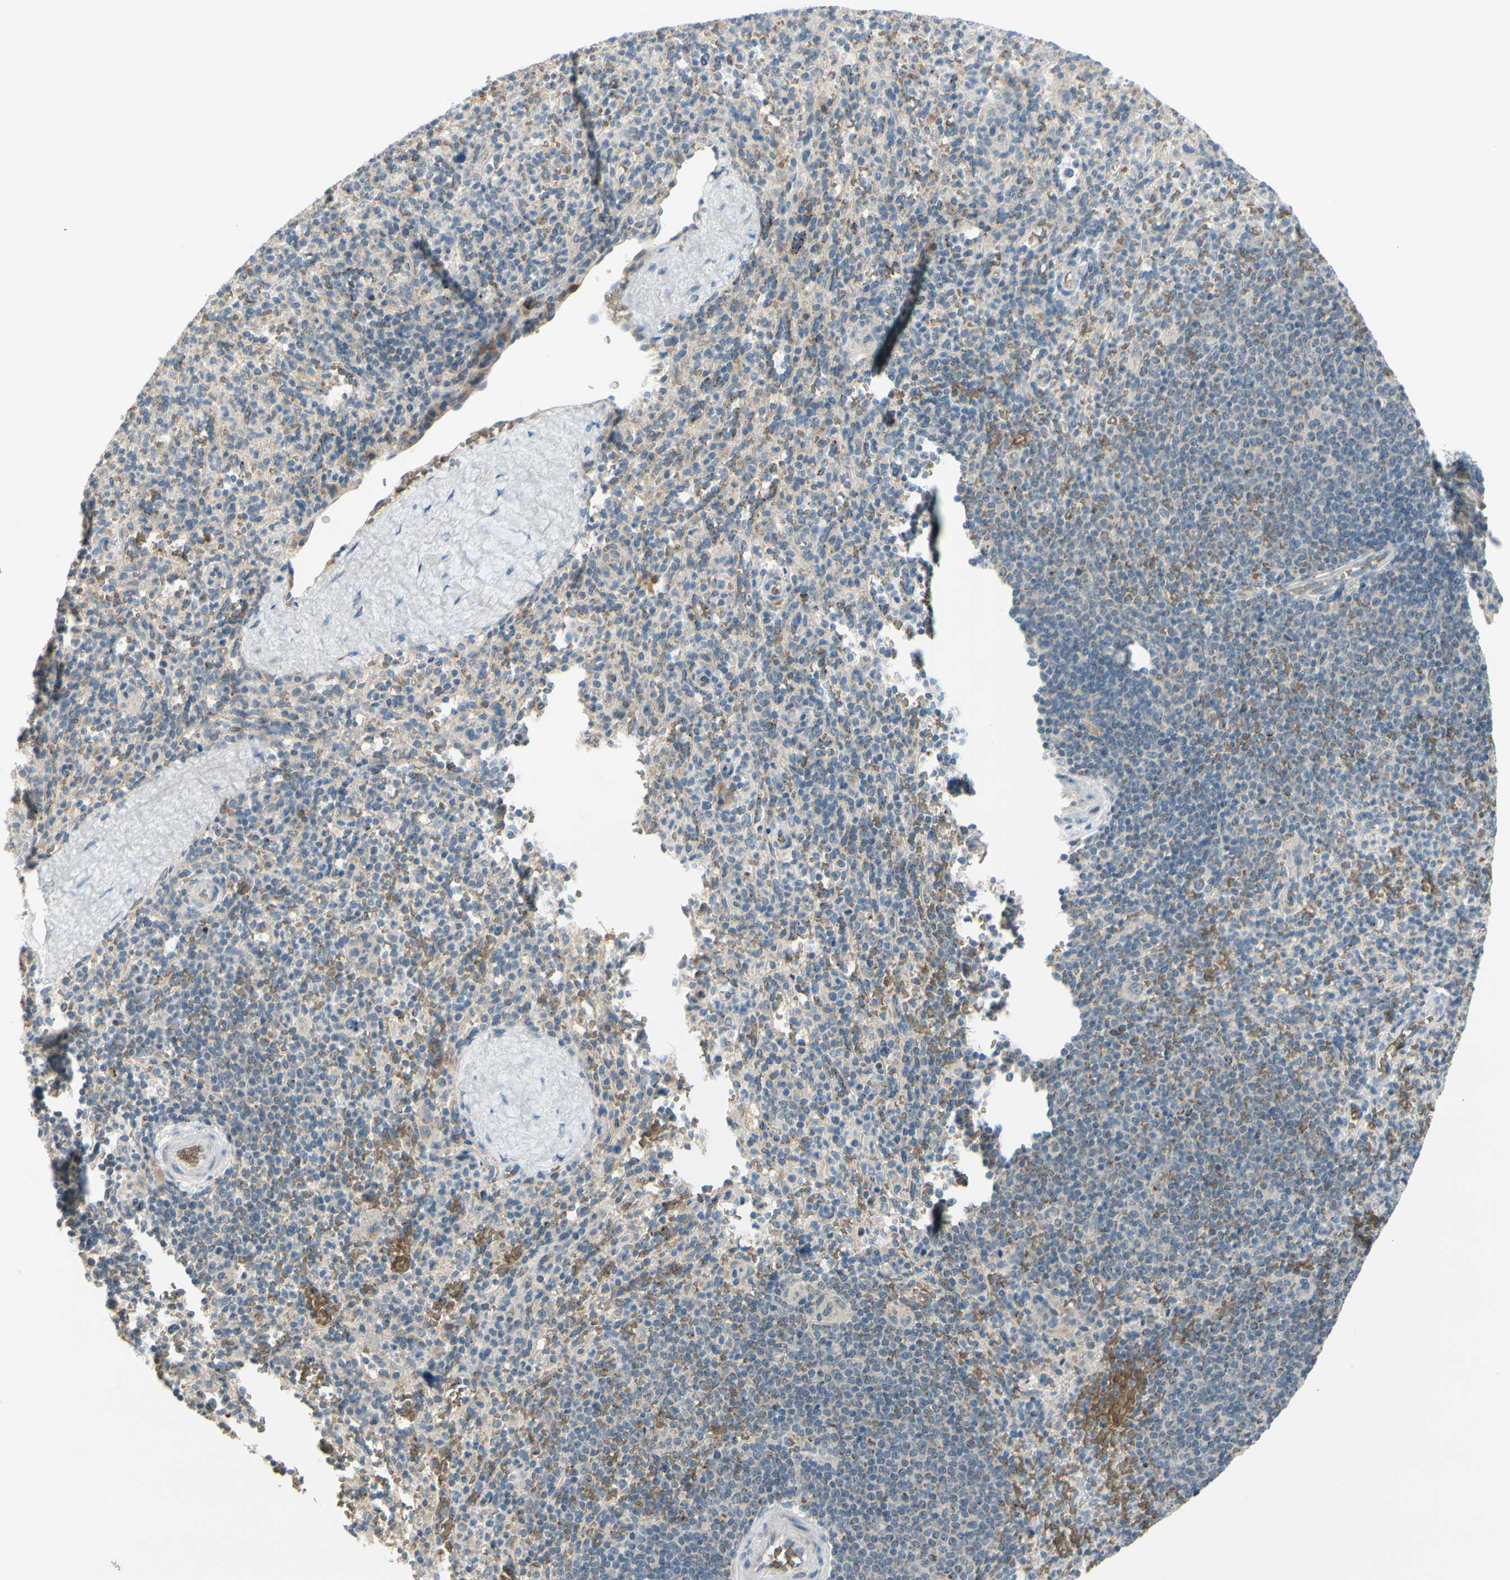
{"staining": {"intensity": "moderate", "quantity": "25%-75%", "location": "cytoplasmic/membranous"}, "tissue": "spleen", "cell_type": "Cells in red pulp", "image_type": "normal", "snomed": [{"axis": "morphology", "description": "Normal tissue, NOS"}, {"axis": "topography", "description": "Spleen"}], "caption": "DAB (3,3'-diaminobenzidine) immunohistochemical staining of unremarkable human spleen shows moderate cytoplasmic/membranous protein staining in about 25%-75% of cells in red pulp. The protein of interest is shown in brown color, while the nuclei are stained blue.", "gene": "GYPC", "patient": {"sex": "male", "age": 36}}